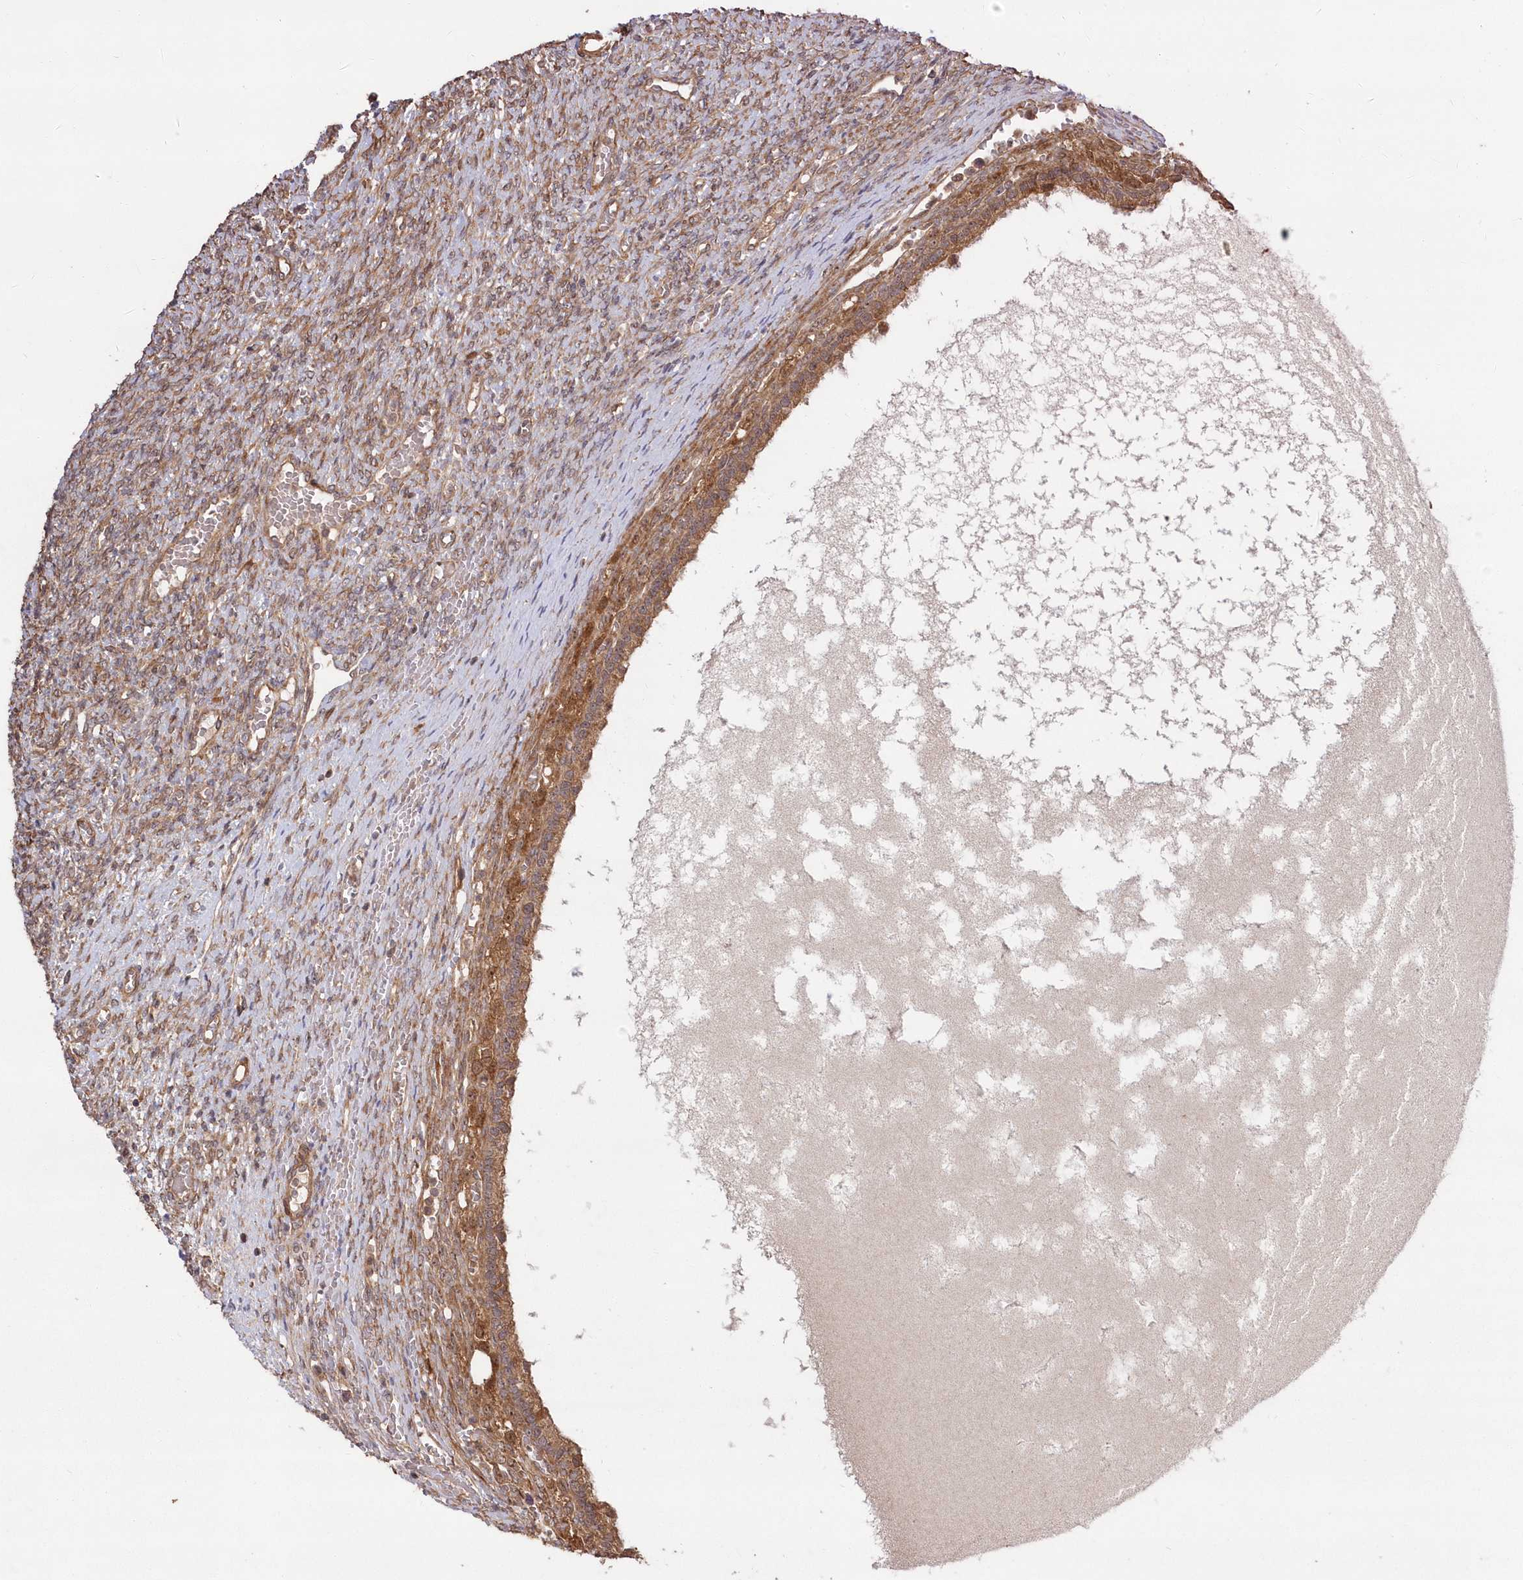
{"staining": {"intensity": "moderate", "quantity": ">75%", "location": "cytoplasmic/membranous"}, "tissue": "ovary", "cell_type": "Ovarian stroma cells", "image_type": "normal", "snomed": [{"axis": "morphology", "description": "Normal tissue, NOS"}, {"axis": "topography", "description": "Ovary"}], "caption": "Immunohistochemical staining of benign human ovary displays moderate cytoplasmic/membranous protein staining in about >75% of ovarian stroma cells.", "gene": "TBCA", "patient": {"sex": "female", "age": 41}}